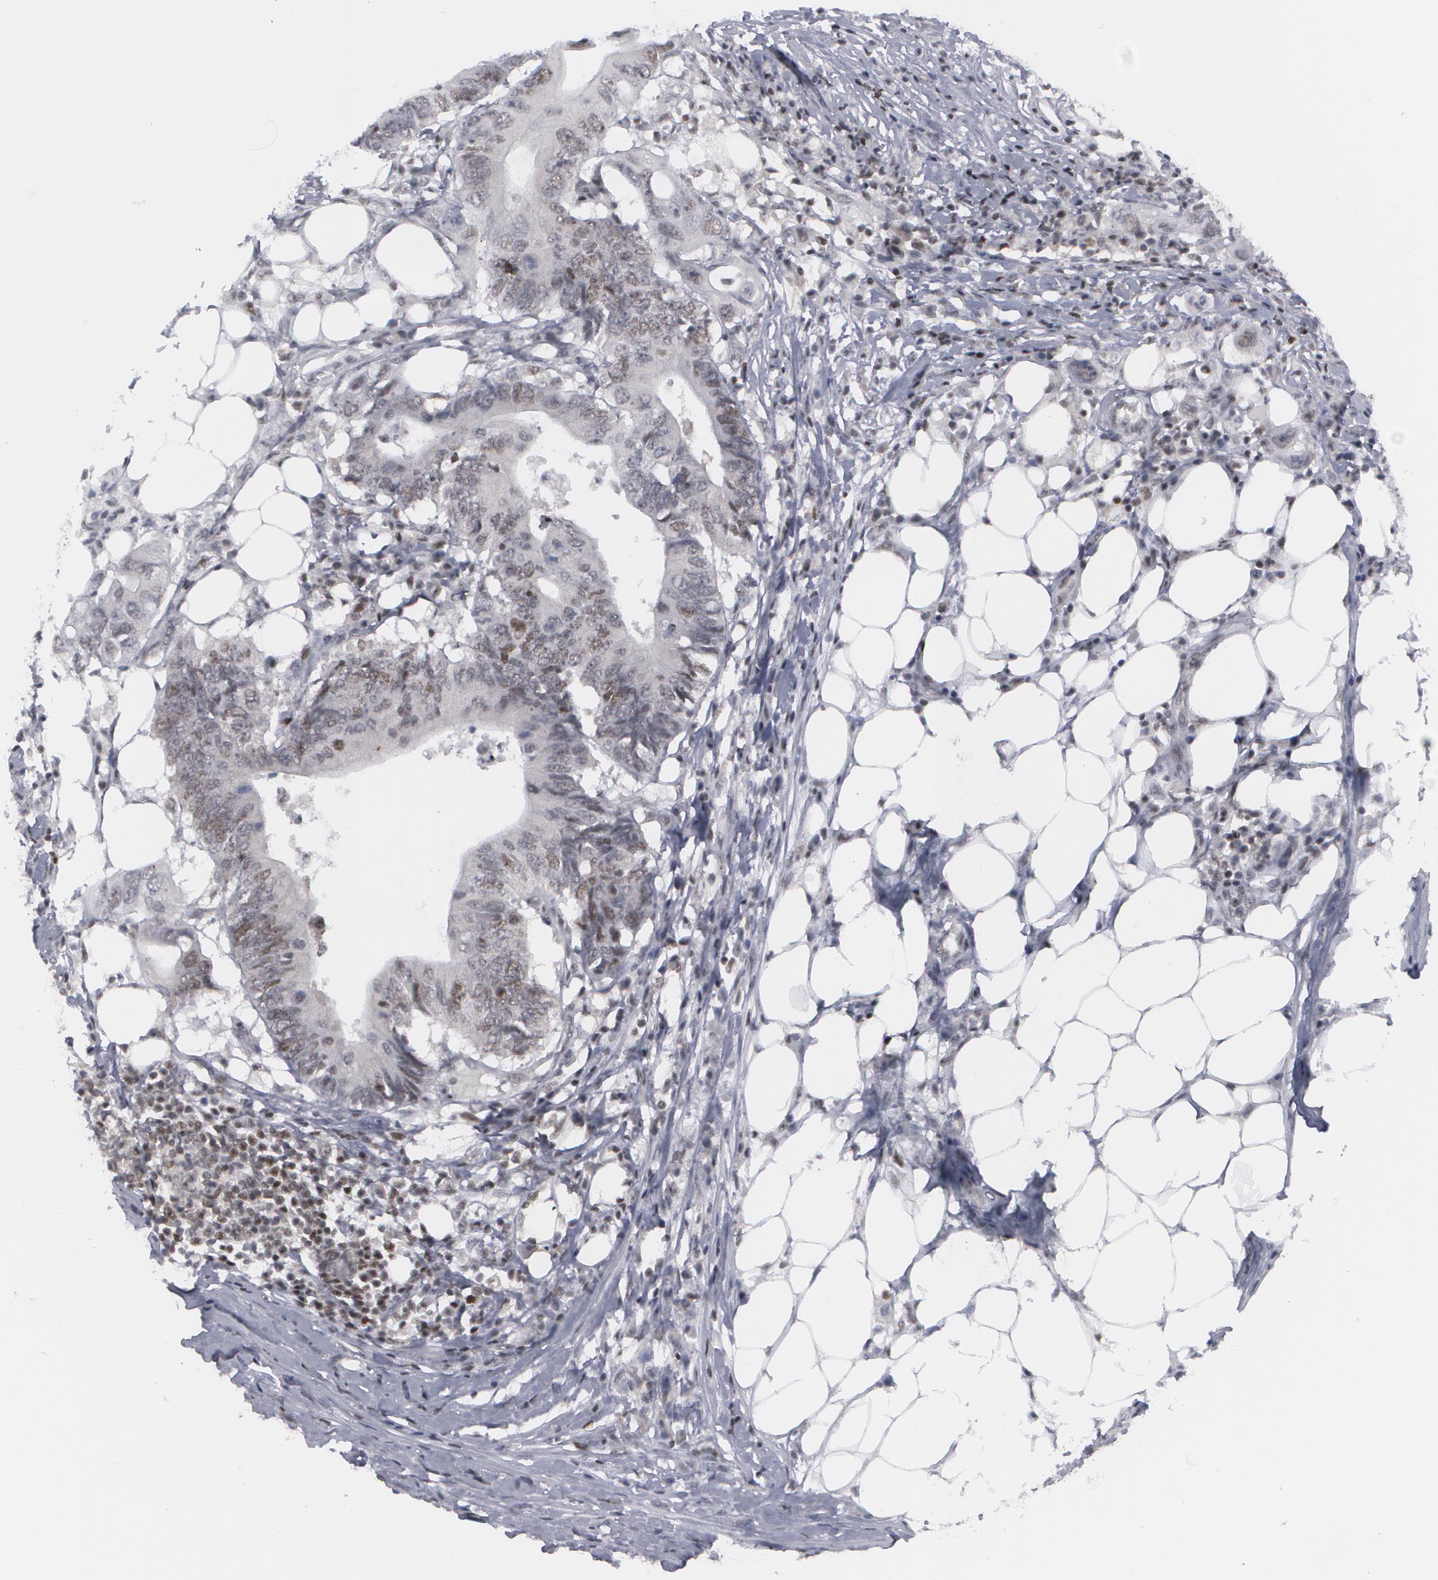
{"staining": {"intensity": "weak", "quantity": "25%-75%", "location": "nuclear"}, "tissue": "colorectal cancer", "cell_type": "Tumor cells", "image_type": "cancer", "snomed": [{"axis": "morphology", "description": "Adenocarcinoma, NOS"}, {"axis": "topography", "description": "Colon"}], "caption": "Adenocarcinoma (colorectal) tissue exhibits weak nuclear staining in approximately 25%-75% of tumor cells", "gene": "MCL1", "patient": {"sex": "male", "age": 71}}